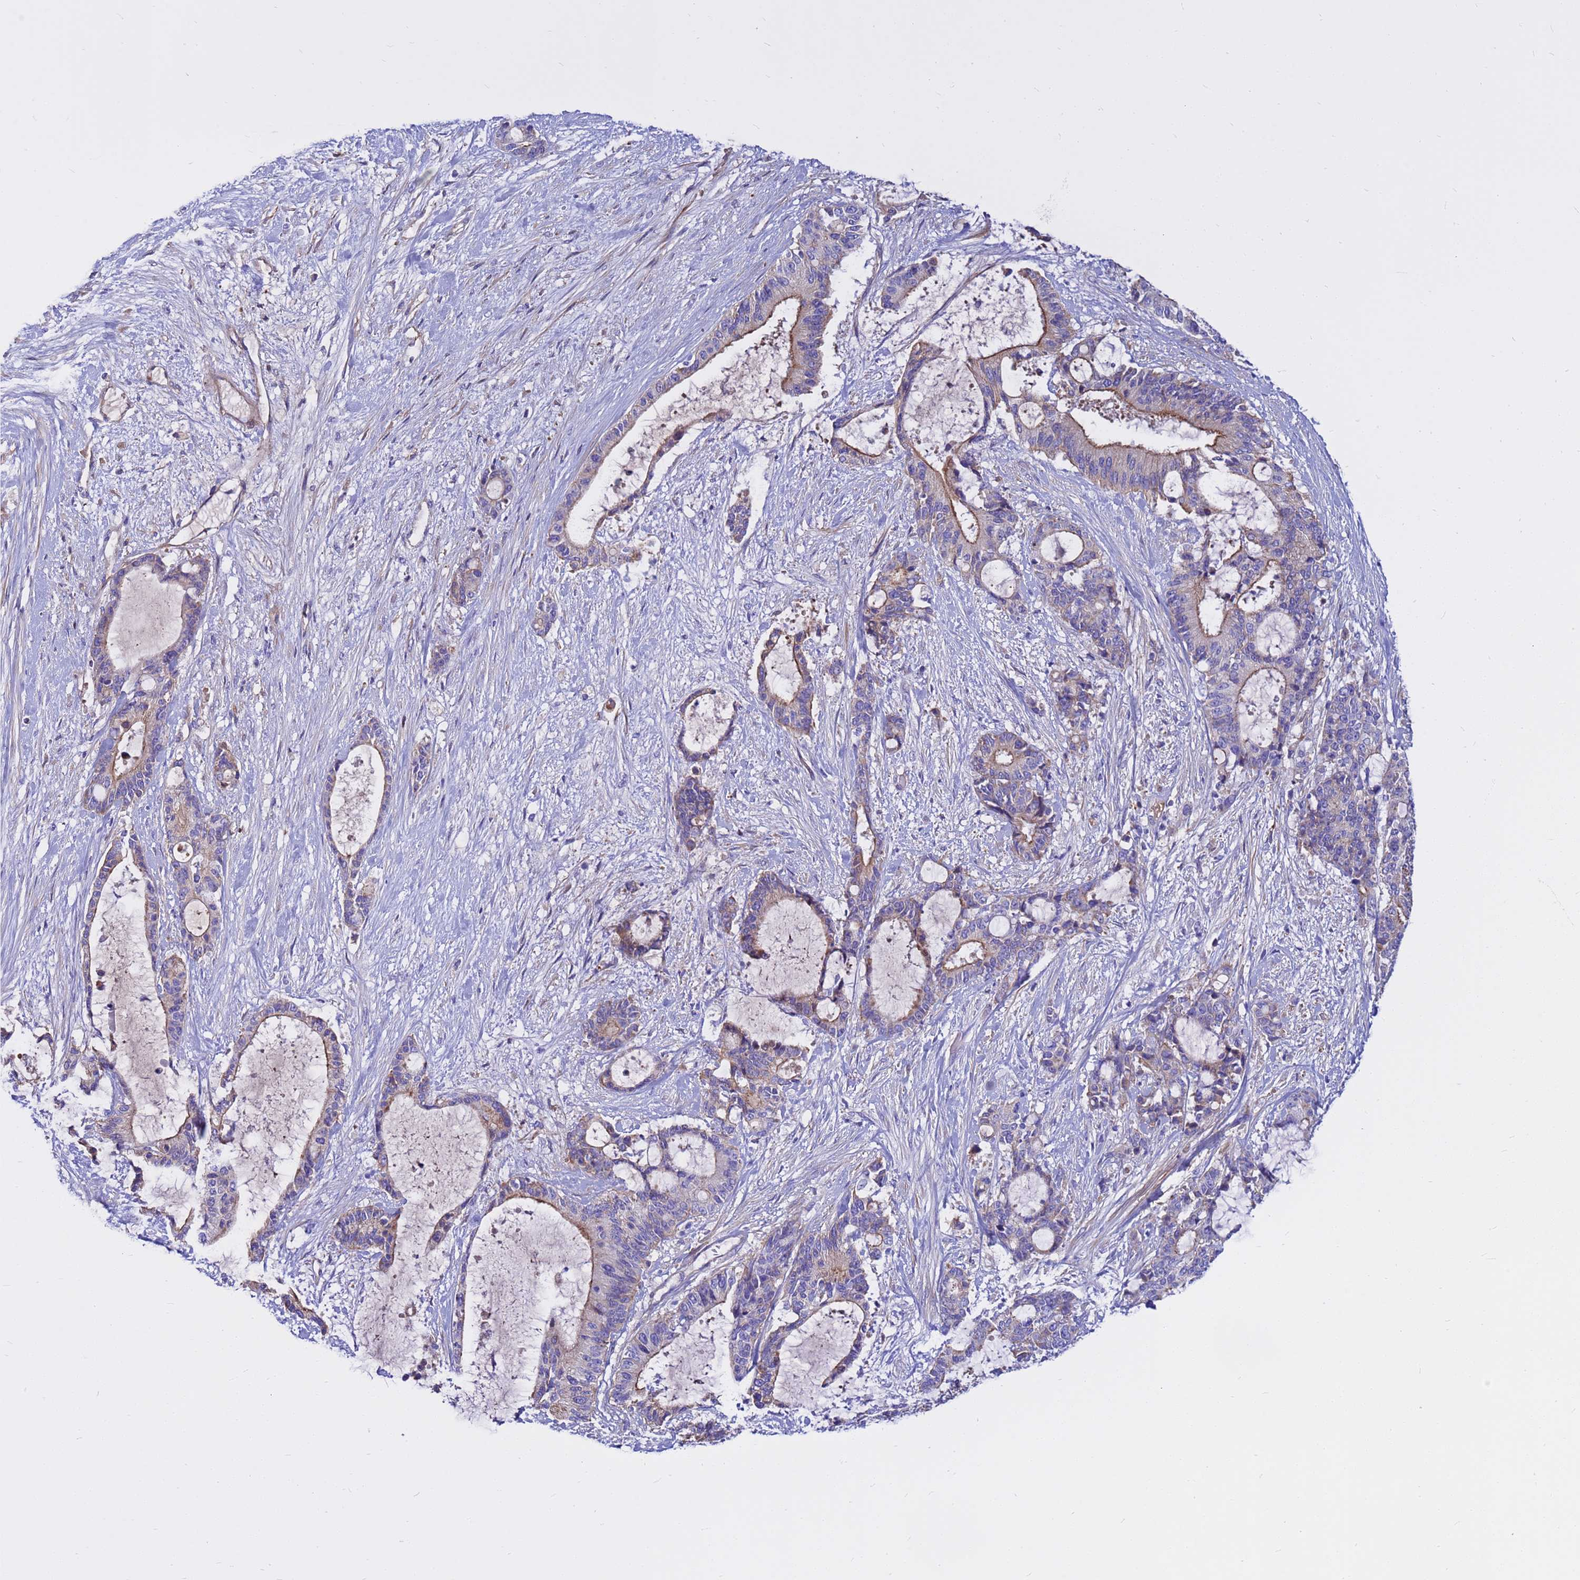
{"staining": {"intensity": "moderate", "quantity": "25%-75%", "location": "cytoplasmic/membranous"}, "tissue": "liver cancer", "cell_type": "Tumor cells", "image_type": "cancer", "snomed": [{"axis": "morphology", "description": "Normal tissue, NOS"}, {"axis": "morphology", "description": "Cholangiocarcinoma"}, {"axis": "topography", "description": "Liver"}, {"axis": "topography", "description": "Peripheral nerve tissue"}], "caption": "Immunohistochemistry (DAB) staining of cholangiocarcinoma (liver) displays moderate cytoplasmic/membranous protein expression in approximately 25%-75% of tumor cells.", "gene": "CRHBP", "patient": {"sex": "female", "age": 73}}